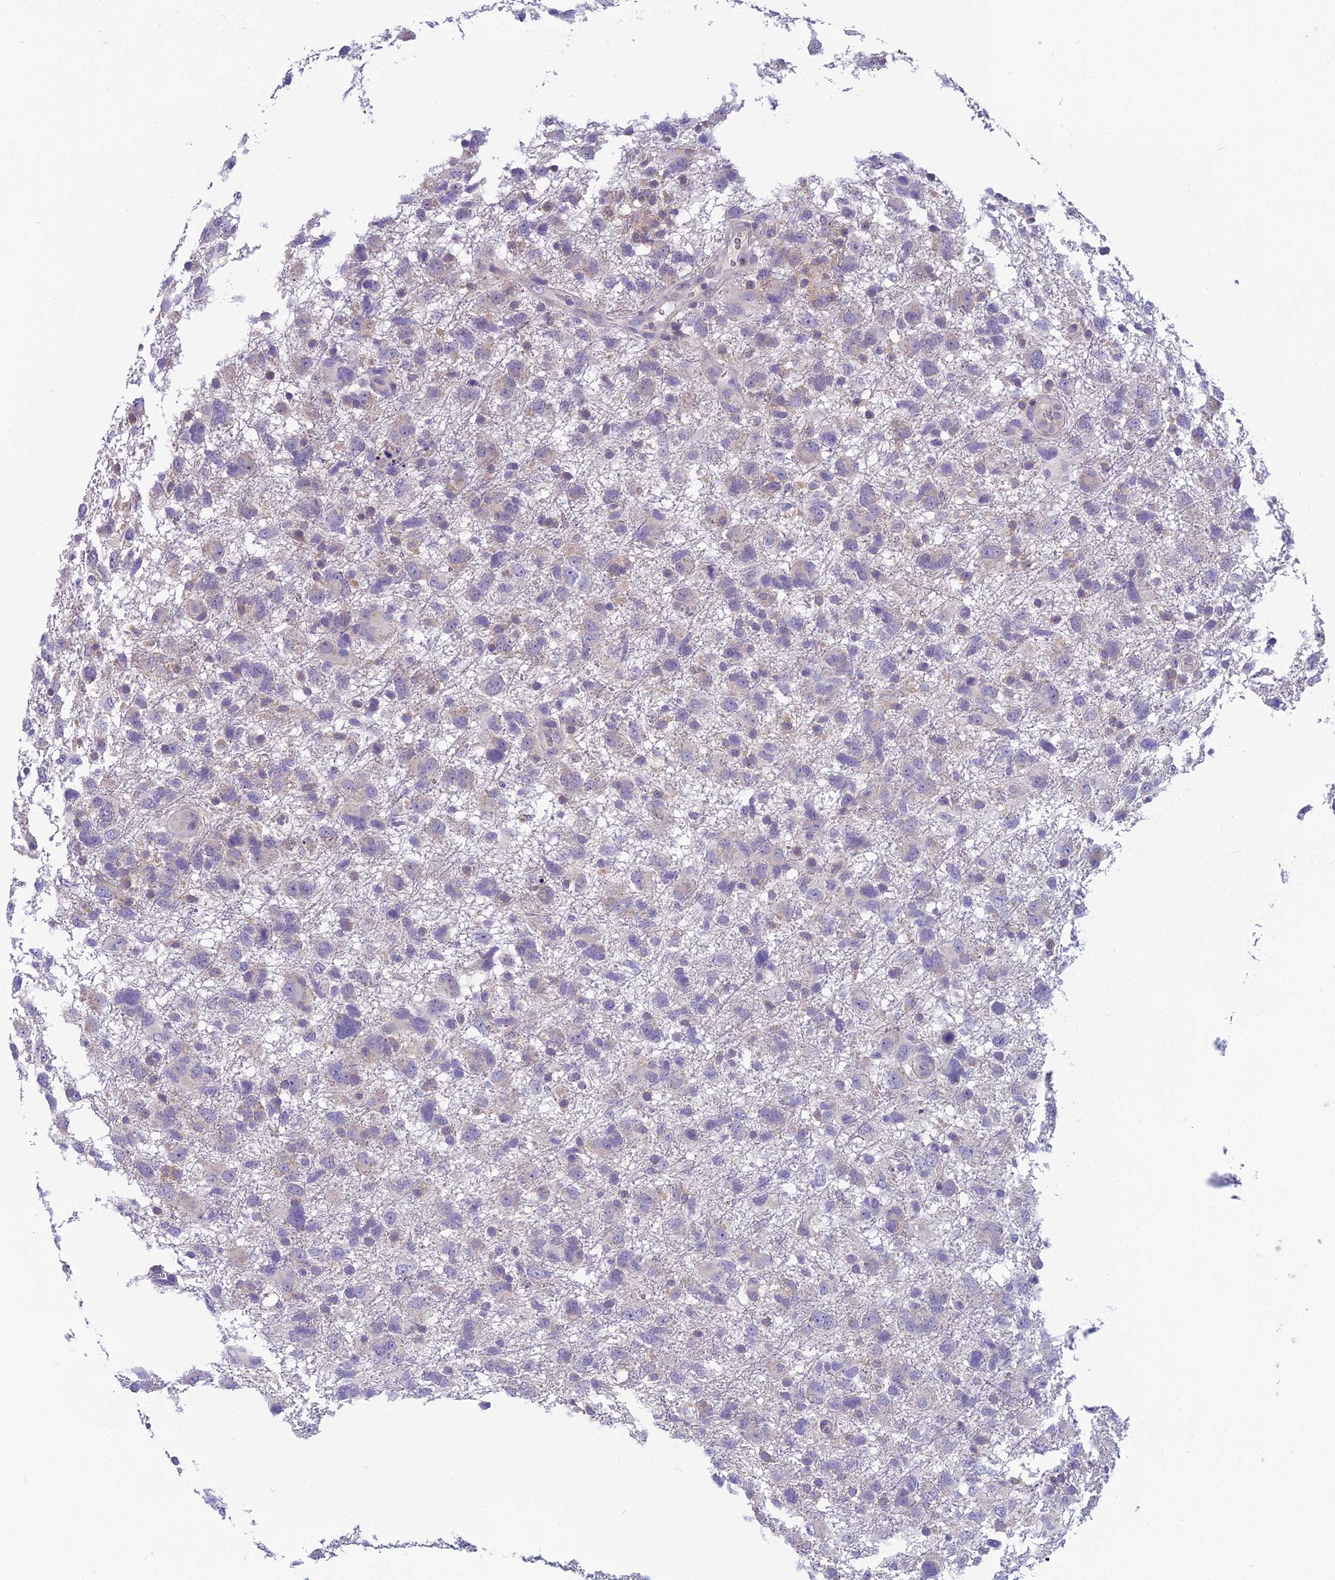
{"staining": {"intensity": "negative", "quantity": "none", "location": "none"}, "tissue": "glioma", "cell_type": "Tumor cells", "image_type": "cancer", "snomed": [{"axis": "morphology", "description": "Glioma, malignant, High grade"}, {"axis": "topography", "description": "Brain"}], "caption": "Histopathology image shows no protein staining in tumor cells of glioma tissue. Brightfield microscopy of immunohistochemistry (IHC) stained with DAB (3,3'-diaminobenzidine) (brown) and hematoxylin (blue), captured at high magnification.", "gene": "RBM41", "patient": {"sex": "male", "age": 61}}